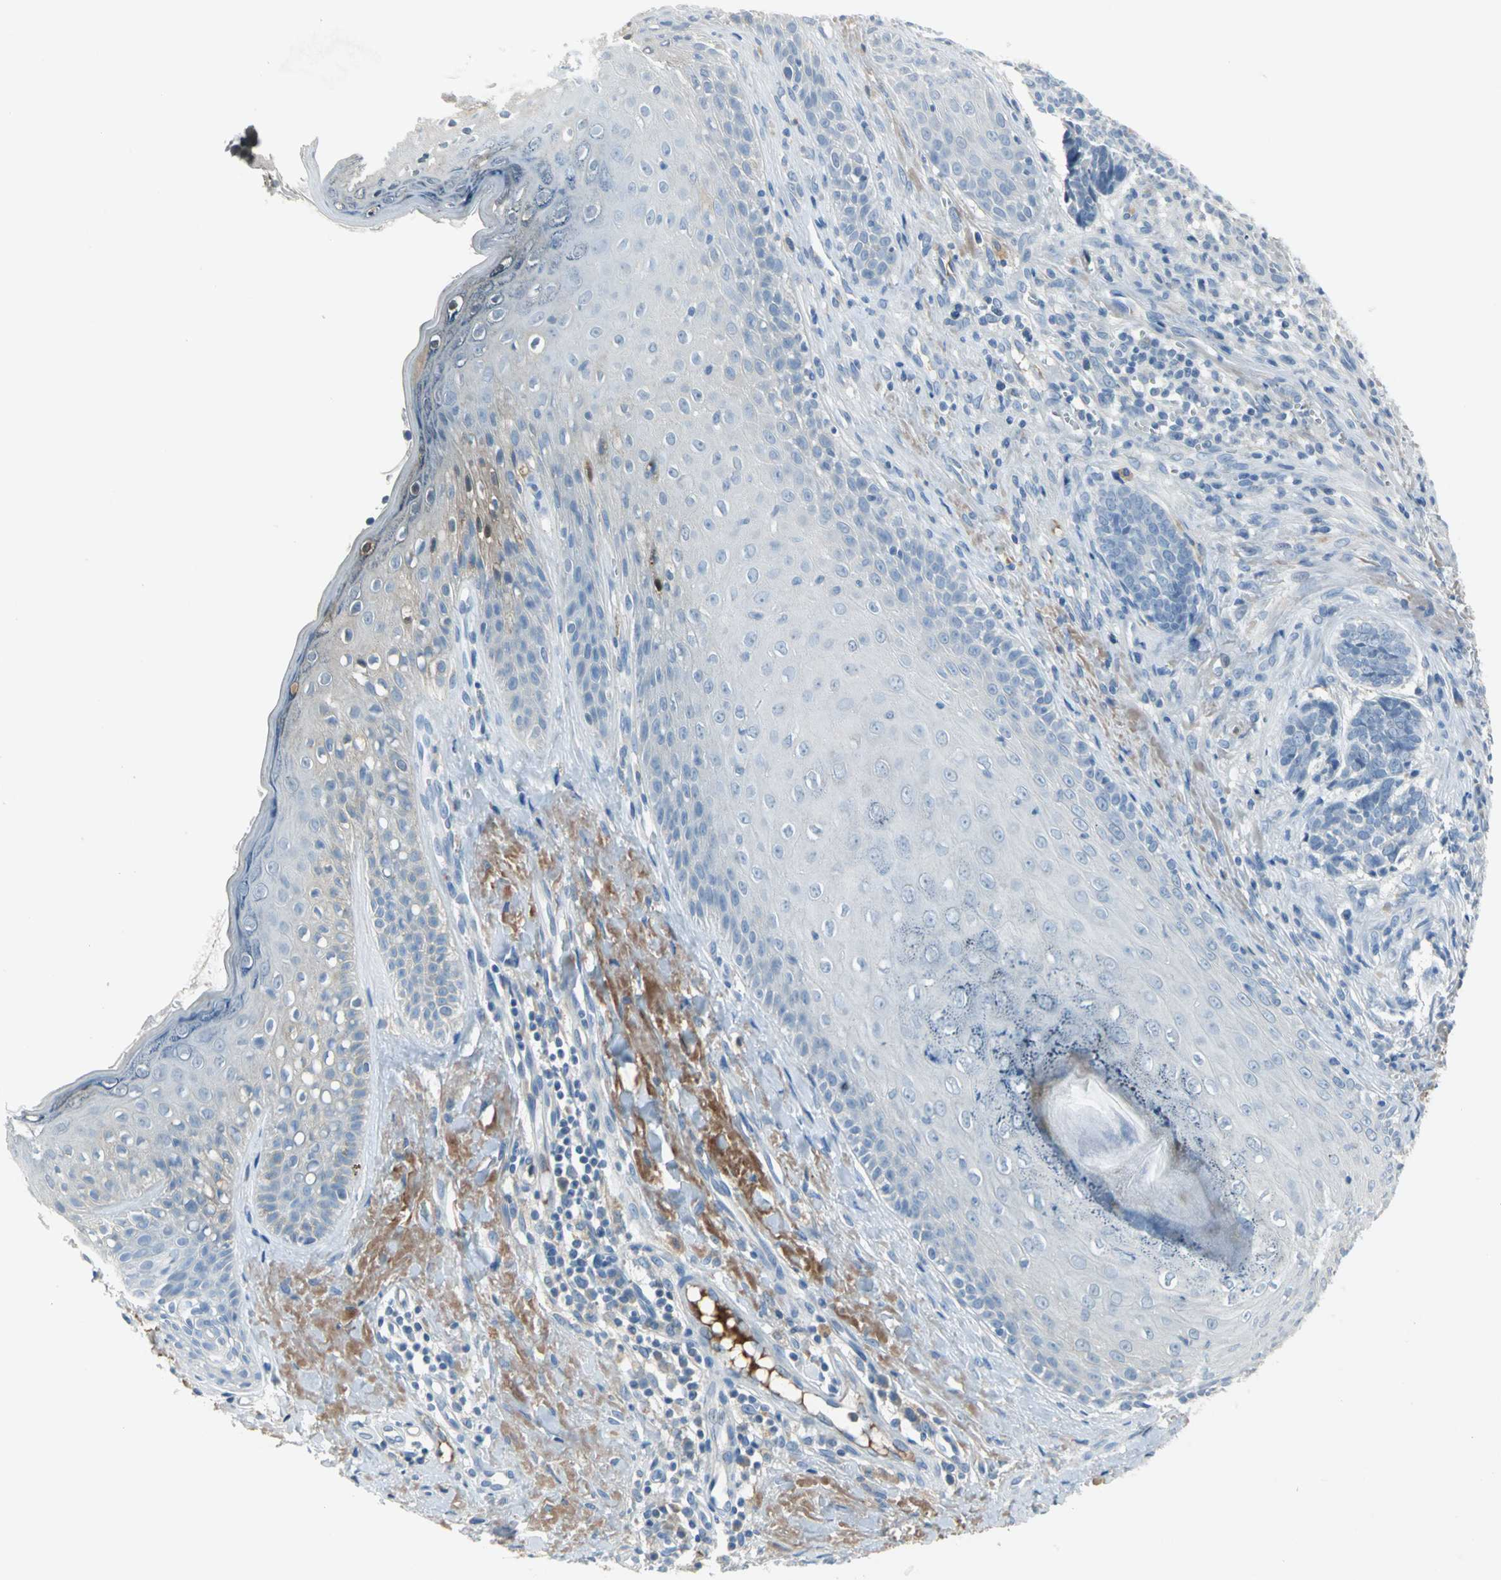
{"staining": {"intensity": "negative", "quantity": "none", "location": "none"}, "tissue": "skin cancer", "cell_type": "Tumor cells", "image_type": "cancer", "snomed": [{"axis": "morphology", "description": "Basal cell carcinoma"}, {"axis": "topography", "description": "Skin"}], "caption": "Skin cancer (basal cell carcinoma) was stained to show a protein in brown. There is no significant expression in tumor cells.", "gene": "ZIC1", "patient": {"sex": "male", "age": 84}}